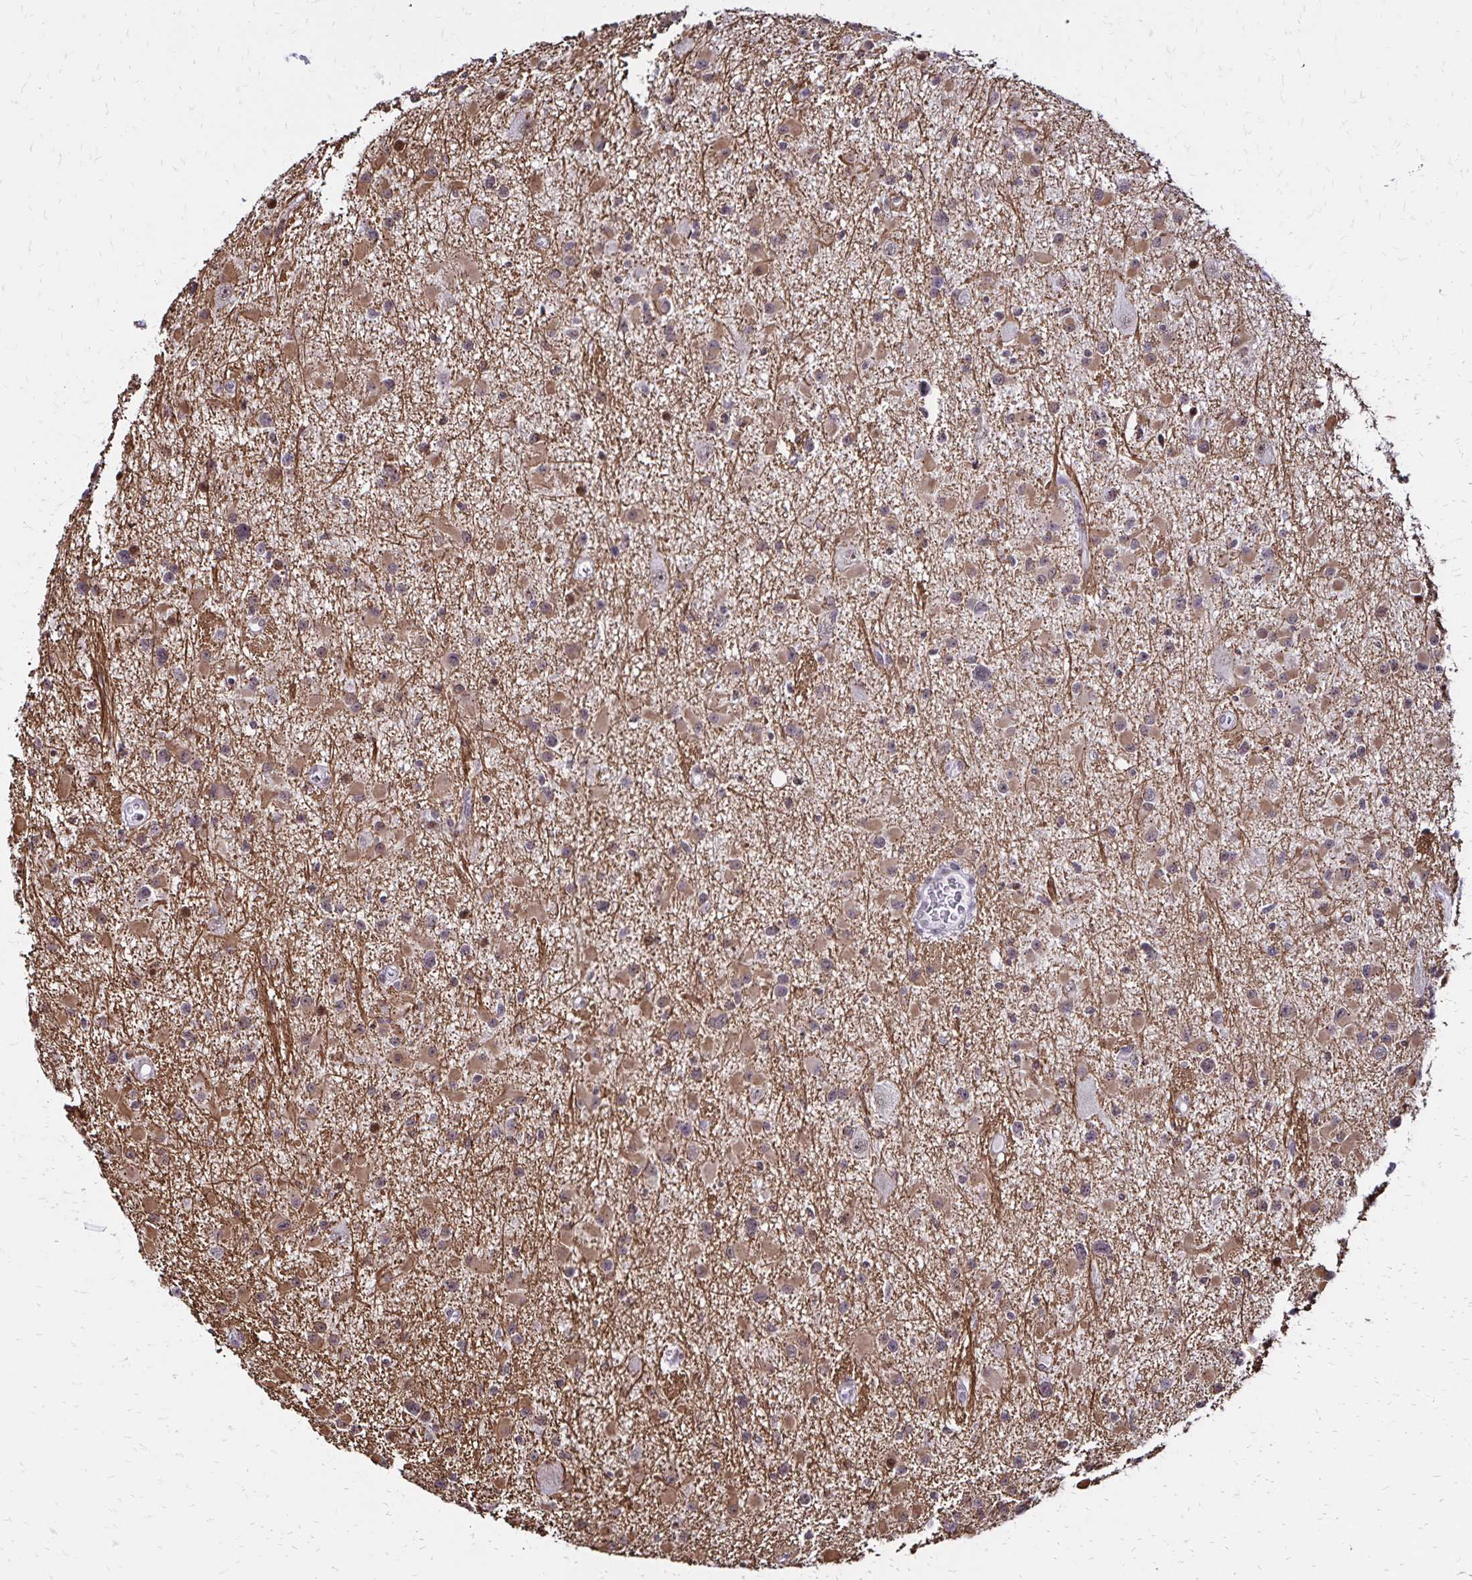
{"staining": {"intensity": "moderate", "quantity": "25%-75%", "location": "cytoplasmic/membranous,nuclear"}, "tissue": "glioma", "cell_type": "Tumor cells", "image_type": "cancer", "snomed": [{"axis": "morphology", "description": "Glioma, malignant, High grade"}, {"axis": "topography", "description": "Brain"}], "caption": "Malignant glioma (high-grade) stained for a protein (brown) demonstrates moderate cytoplasmic/membranous and nuclear positive positivity in approximately 25%-75% of tumor cells.", "gene": "TOB1", "patient": {"sex": "male", "age": 54}}